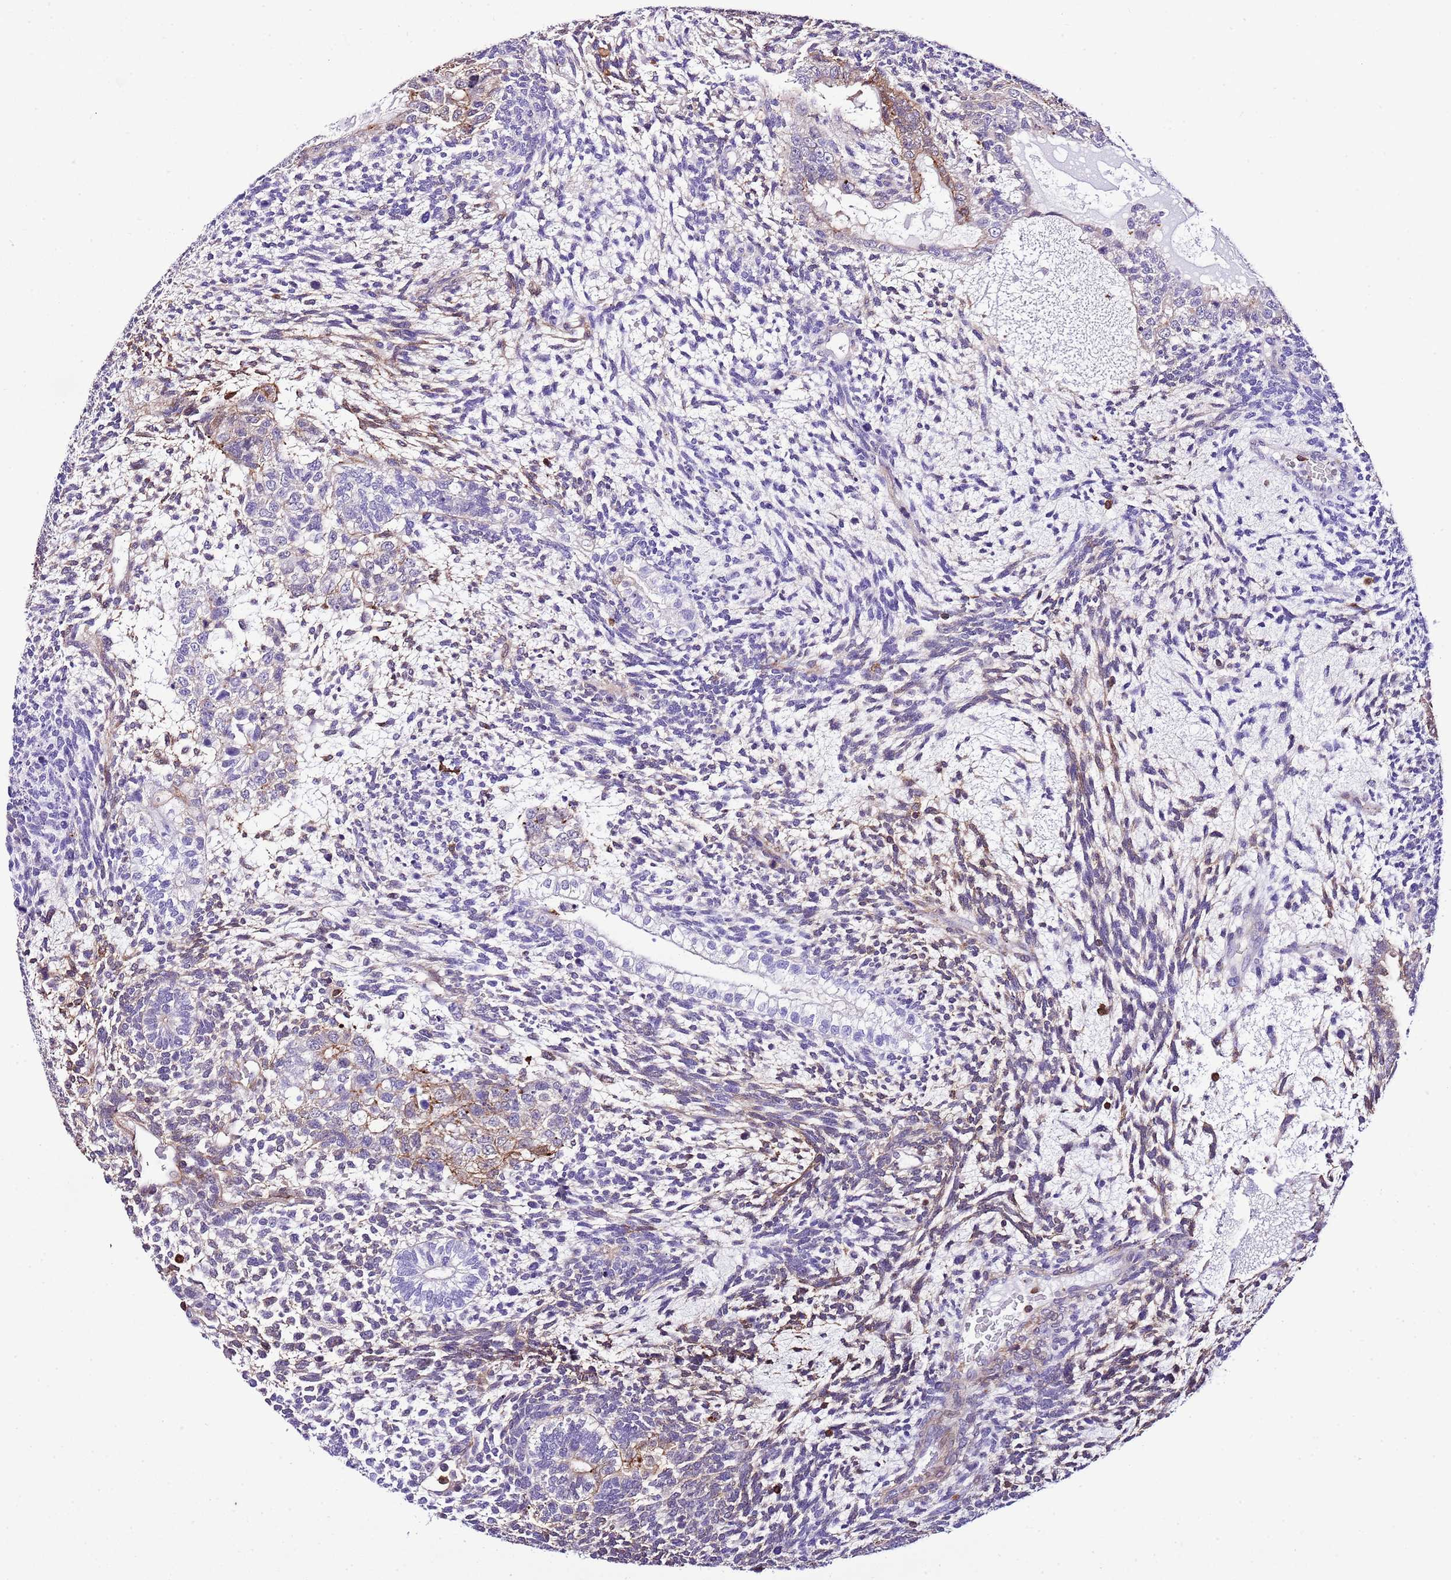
{"staining": {"intensity": "moderate", "quantity": "<25%", "location": "cytoplasmic/membranous"}, "tissue": "testis cancer", "cell_type": "Tumor cells", "image_type": "cancer", "snomed": [{"axis": "morphology", "description": "Carcinoma, Embryonal, NOS"}, {"axis": "topography", "description": "Testis"}], "caption": "Protein positivity by immunohistochemistry (IHC) reveals moderate cytoplasmic/membranous expression in approximately <25% of tumor cells in embryonal carcinoma (testis). The staining was performed using DAB, with brown indicating positive protein expression. Nuclei are stained blue with hematoxylin.", "gene": "CNN2", "patient": {"sex": "male", "age": 23}}